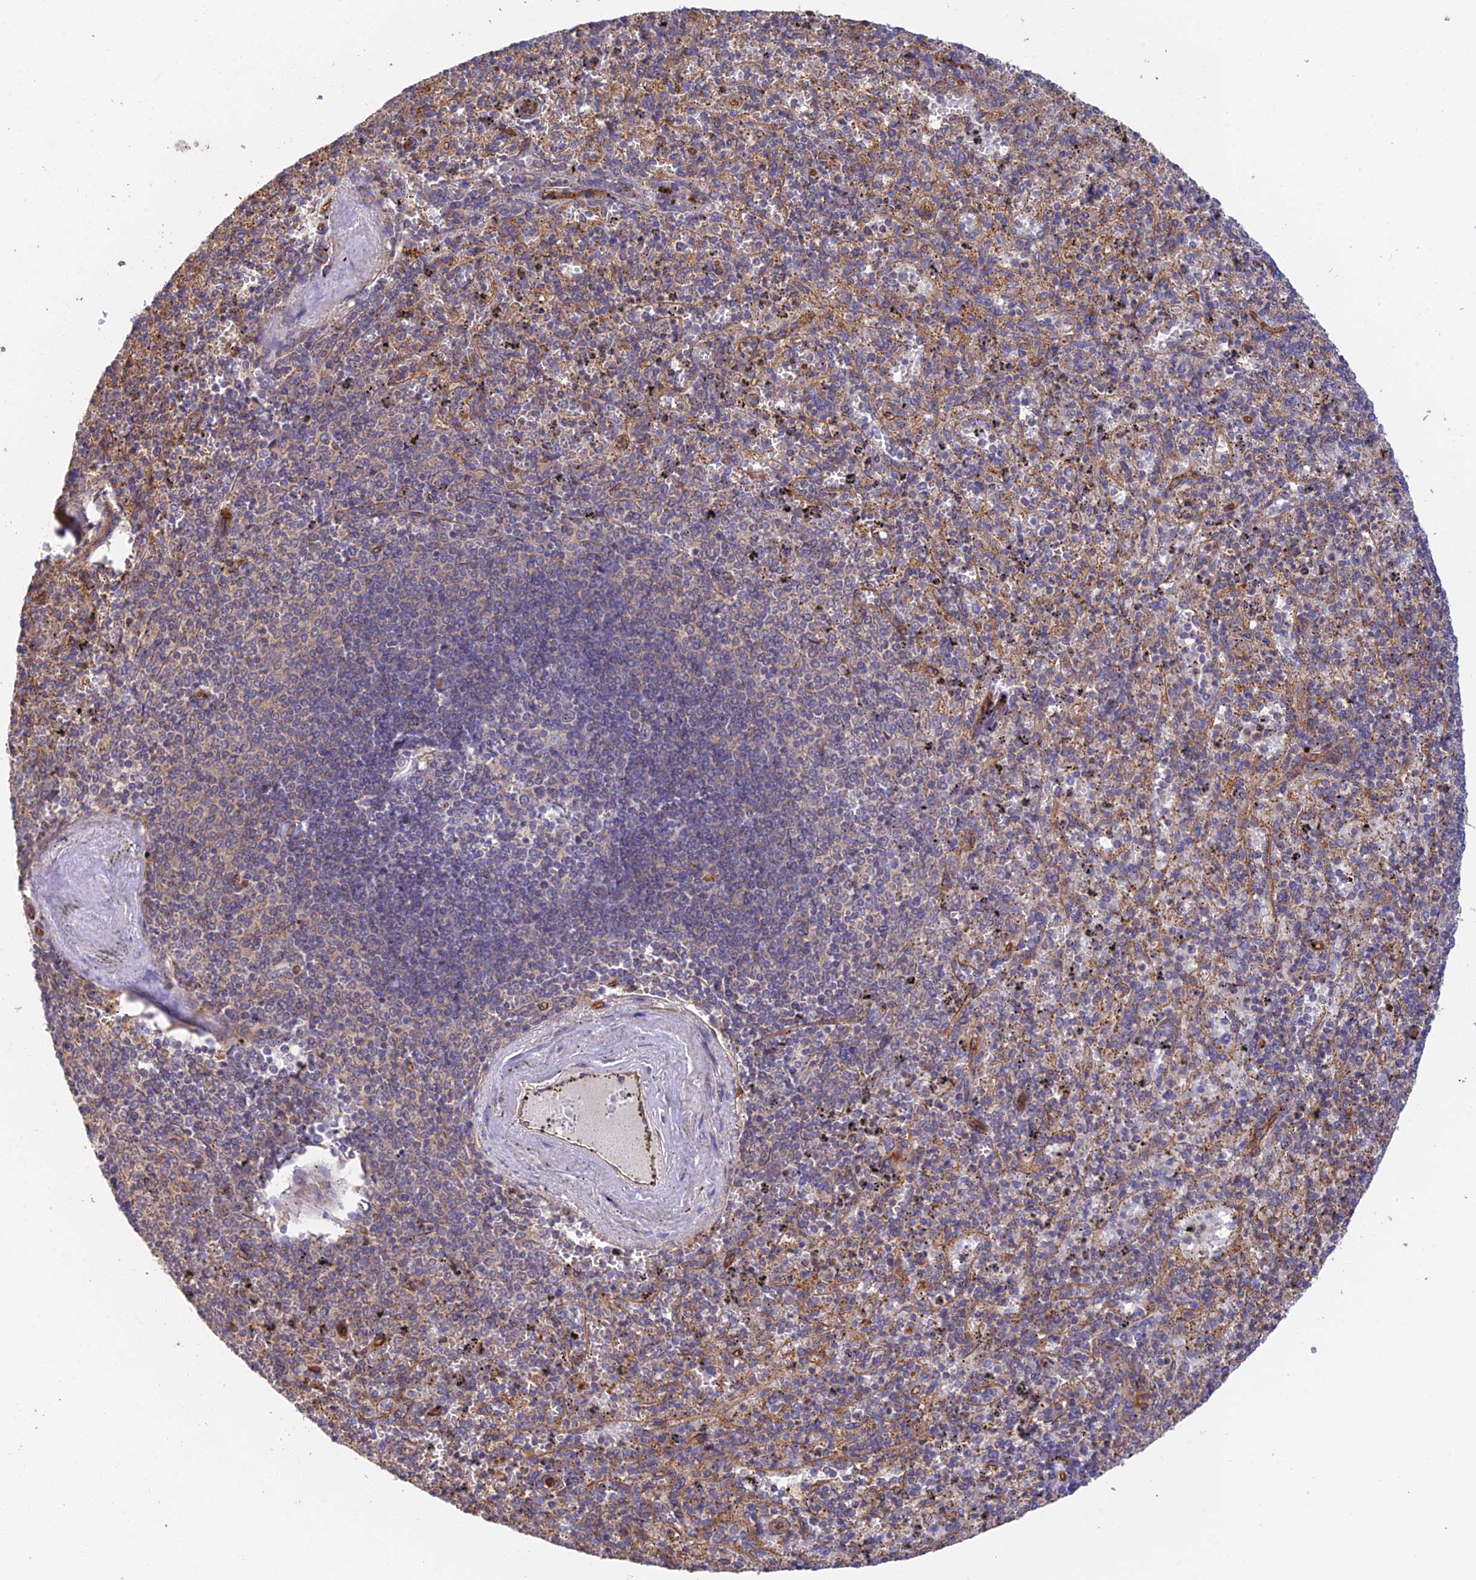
{"staining": {"intensity": "moderate", "quantity": "25%-75%", "location": "cytoplasmic/membranous"}, "tissue": "spleen", "cell_type": "Cells in red pulp", "image_type": "normal", "snomed": [{"axis": "morphology", "description": "Normal tissue, NOS"}, {"axis": "topography", "description": "Spleen"}], "caption": "A medium amount of moderate cytoplasmic/membranous positivity is seen in approximately 25%-75% of cells in red pulp in normal spleen.", "gene": "MYO9A", "patient": {"sex": "male", "age": 82}}